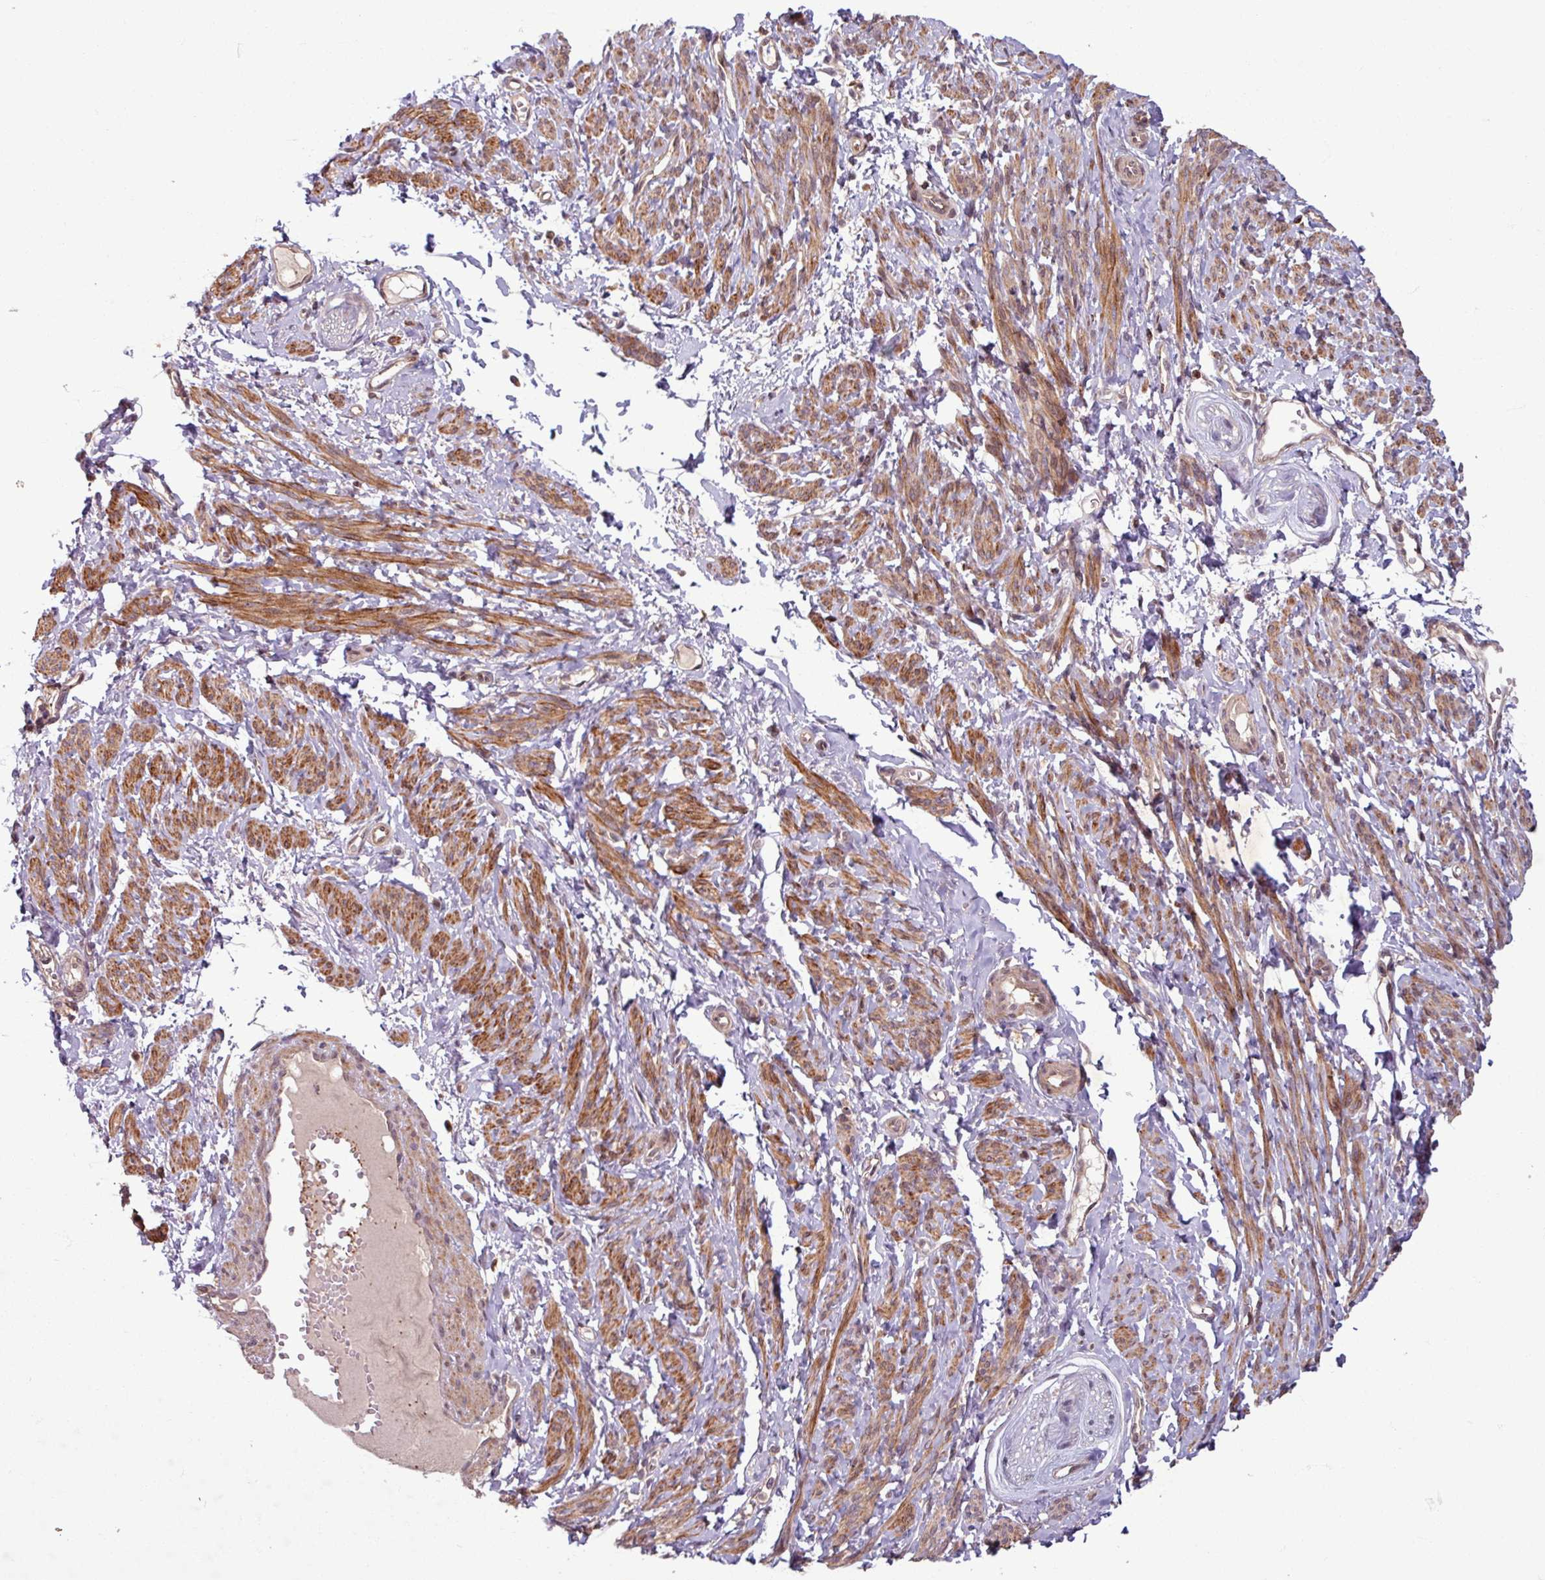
{"staining": {"intensity": "moderate", "quantity": ">75%", "location": "cytoplasmic/membranous"}, "tissue": "smooth muscle", "cell_type": "Smooth muscle cells", "image_type": "normal", "snomed": [{"axis": "morphology", "description": "Normal tissue, NOS"}, {"axis": "topography", "description": "Smooth muscle"}], "caption": "Immunohistochemistry image of unremarkable smooth muscle: human smooth muscle stained using immunohistochemistry displays medium levels of moderate protein expression localized specifically in the cytoplasmic/membranous of smooth muscle cells, appearing as a cytoplasmic/membranous brown color.", "gene": "OR6B1", "patient": {"sex": "female", "age": 65}}